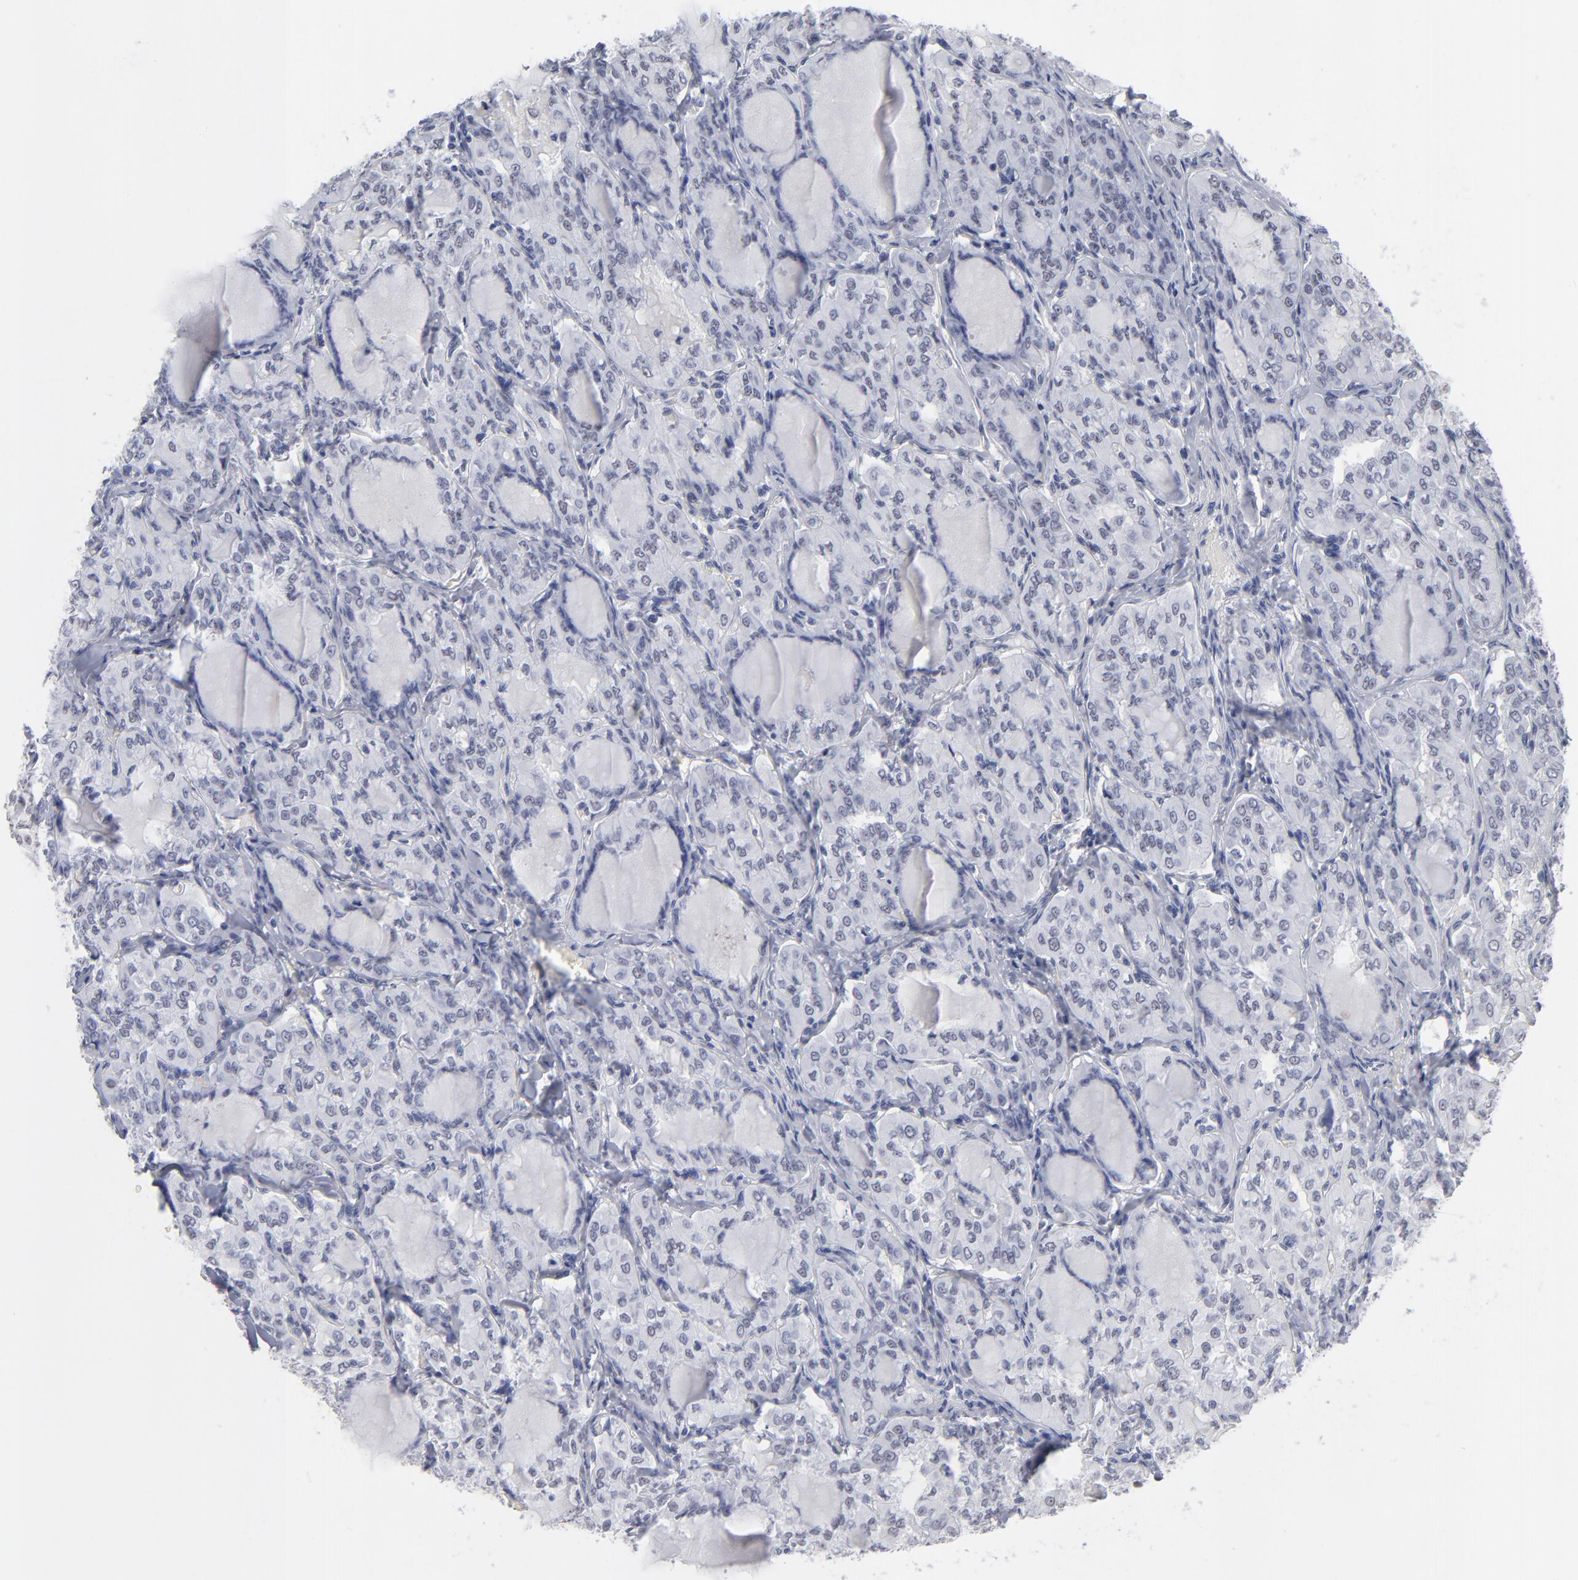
{"staining": {"intensity": "weak", "quantity": "<25%", "location": "nuclear"}, "tissue": "thyroid cancer", "cell_type": "Tumor cells", "image_type": "cancer", "snomed": [{"axis": "morphology", "description": "Papillary adenocarcinoma, NOS"}, {"axis": "topography", "description": "Thyroid gland"}], "caption": "High magnification brightfield microscopy of papillary adenocarcinoma (thyroid) stained with DAB (3,3'-diaminobenzidine) (brown) and counterstained with hematoxylin (blue): tumor cells show no significant positivity.", "gene": "SNRPB", "patient": {"sex": "male", "age": 20}}